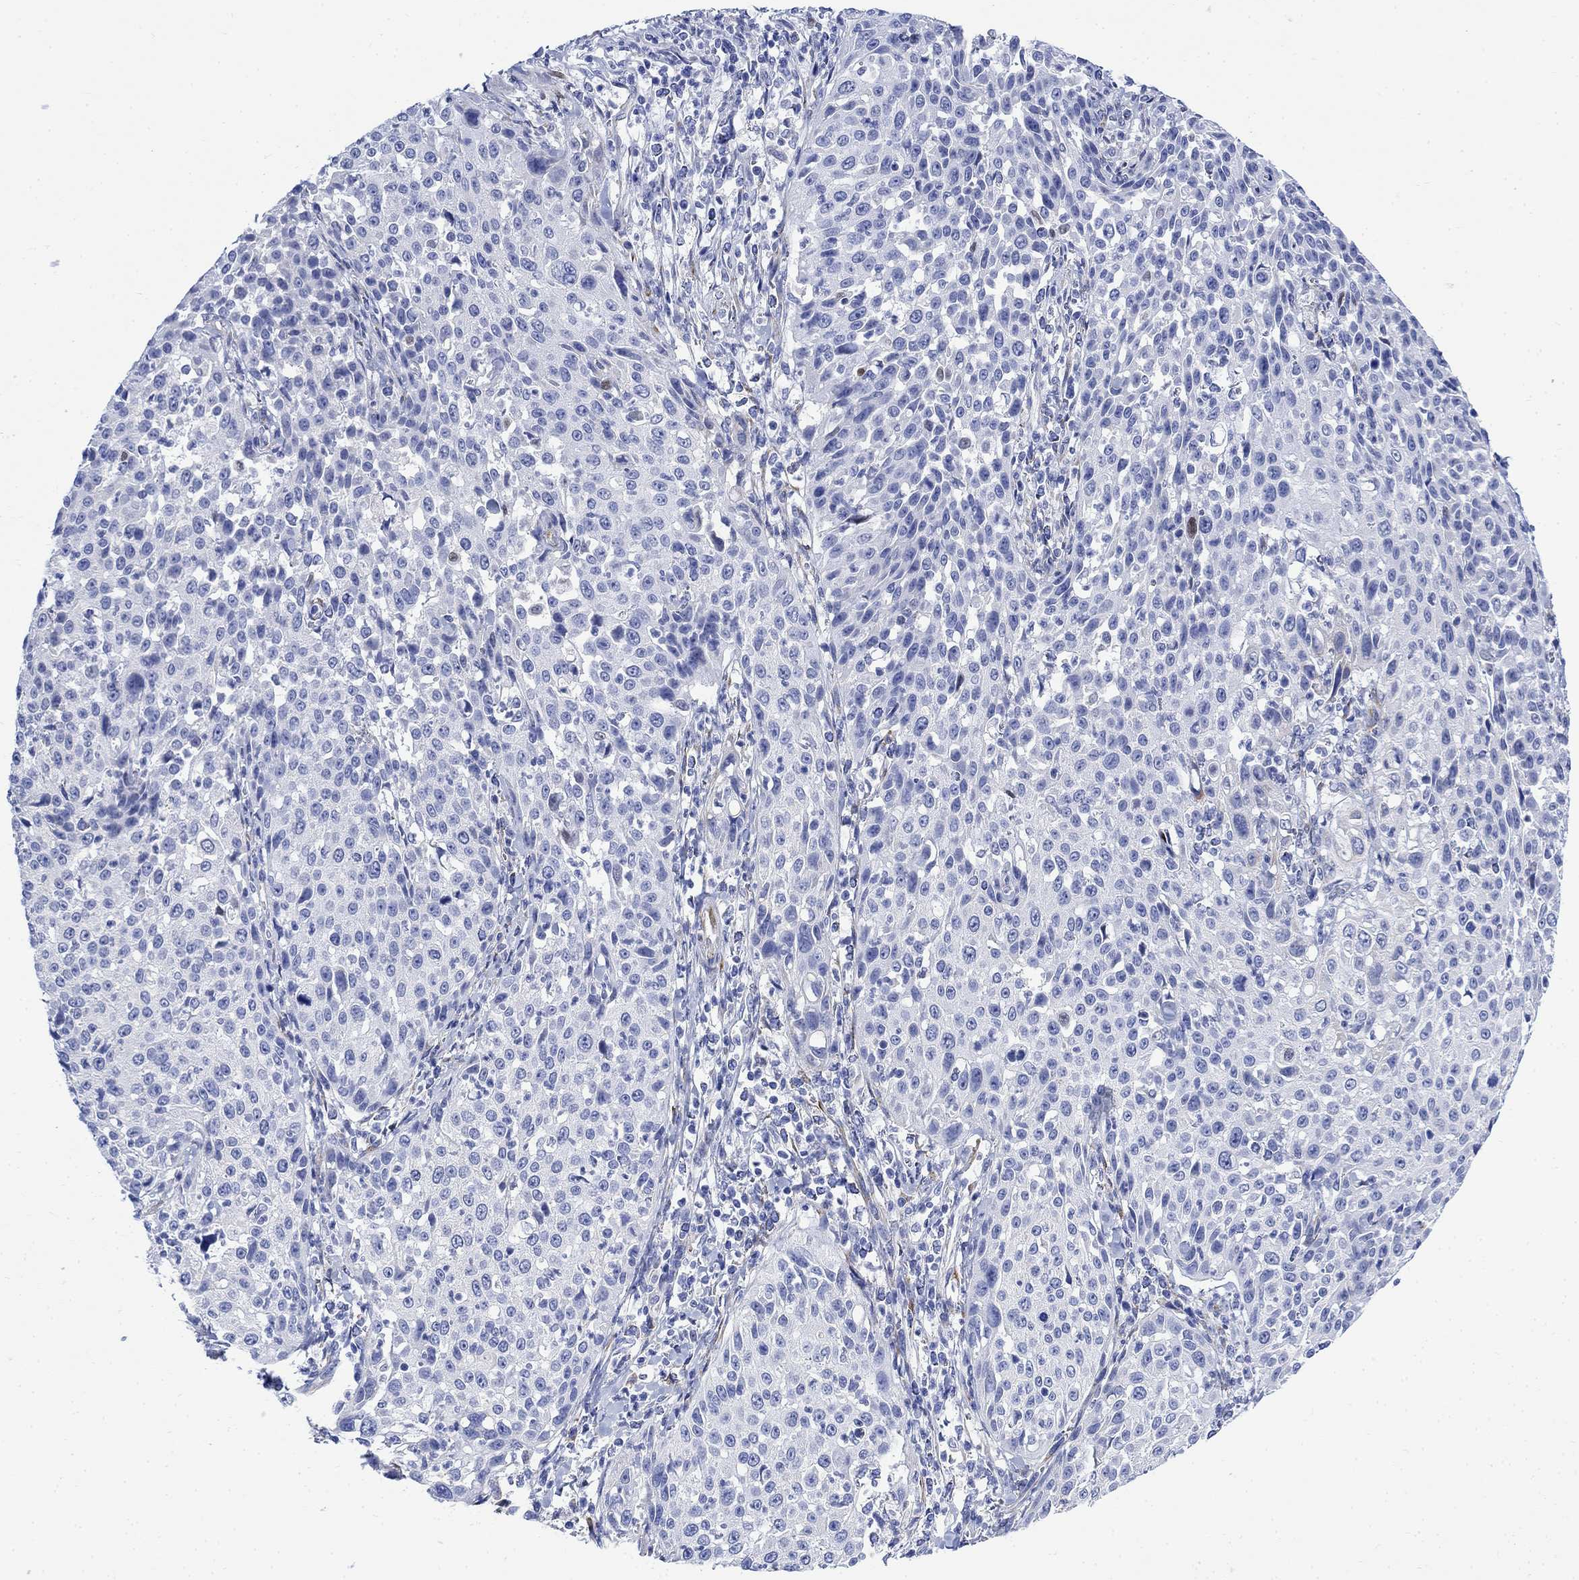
{"staining": {"intensity": "negative", "quantity": "none", "location": "none"}, "tissue": "cervical cancer", "cell_type": "Tumor cells", "image_type": "cancer", "snomed": [{"axis": "morphology", "description": "Squamous cell carcinoma, NOS"}, {"axis": "topography", "description": "Cervix"}], "caption": "This is a image of immunohistochemistry (IHC) staining of cervical cancer, which shows no positivity in tumor cells.", "gene": "MYL1", "patient": {"sex": "female", "age": 26}}